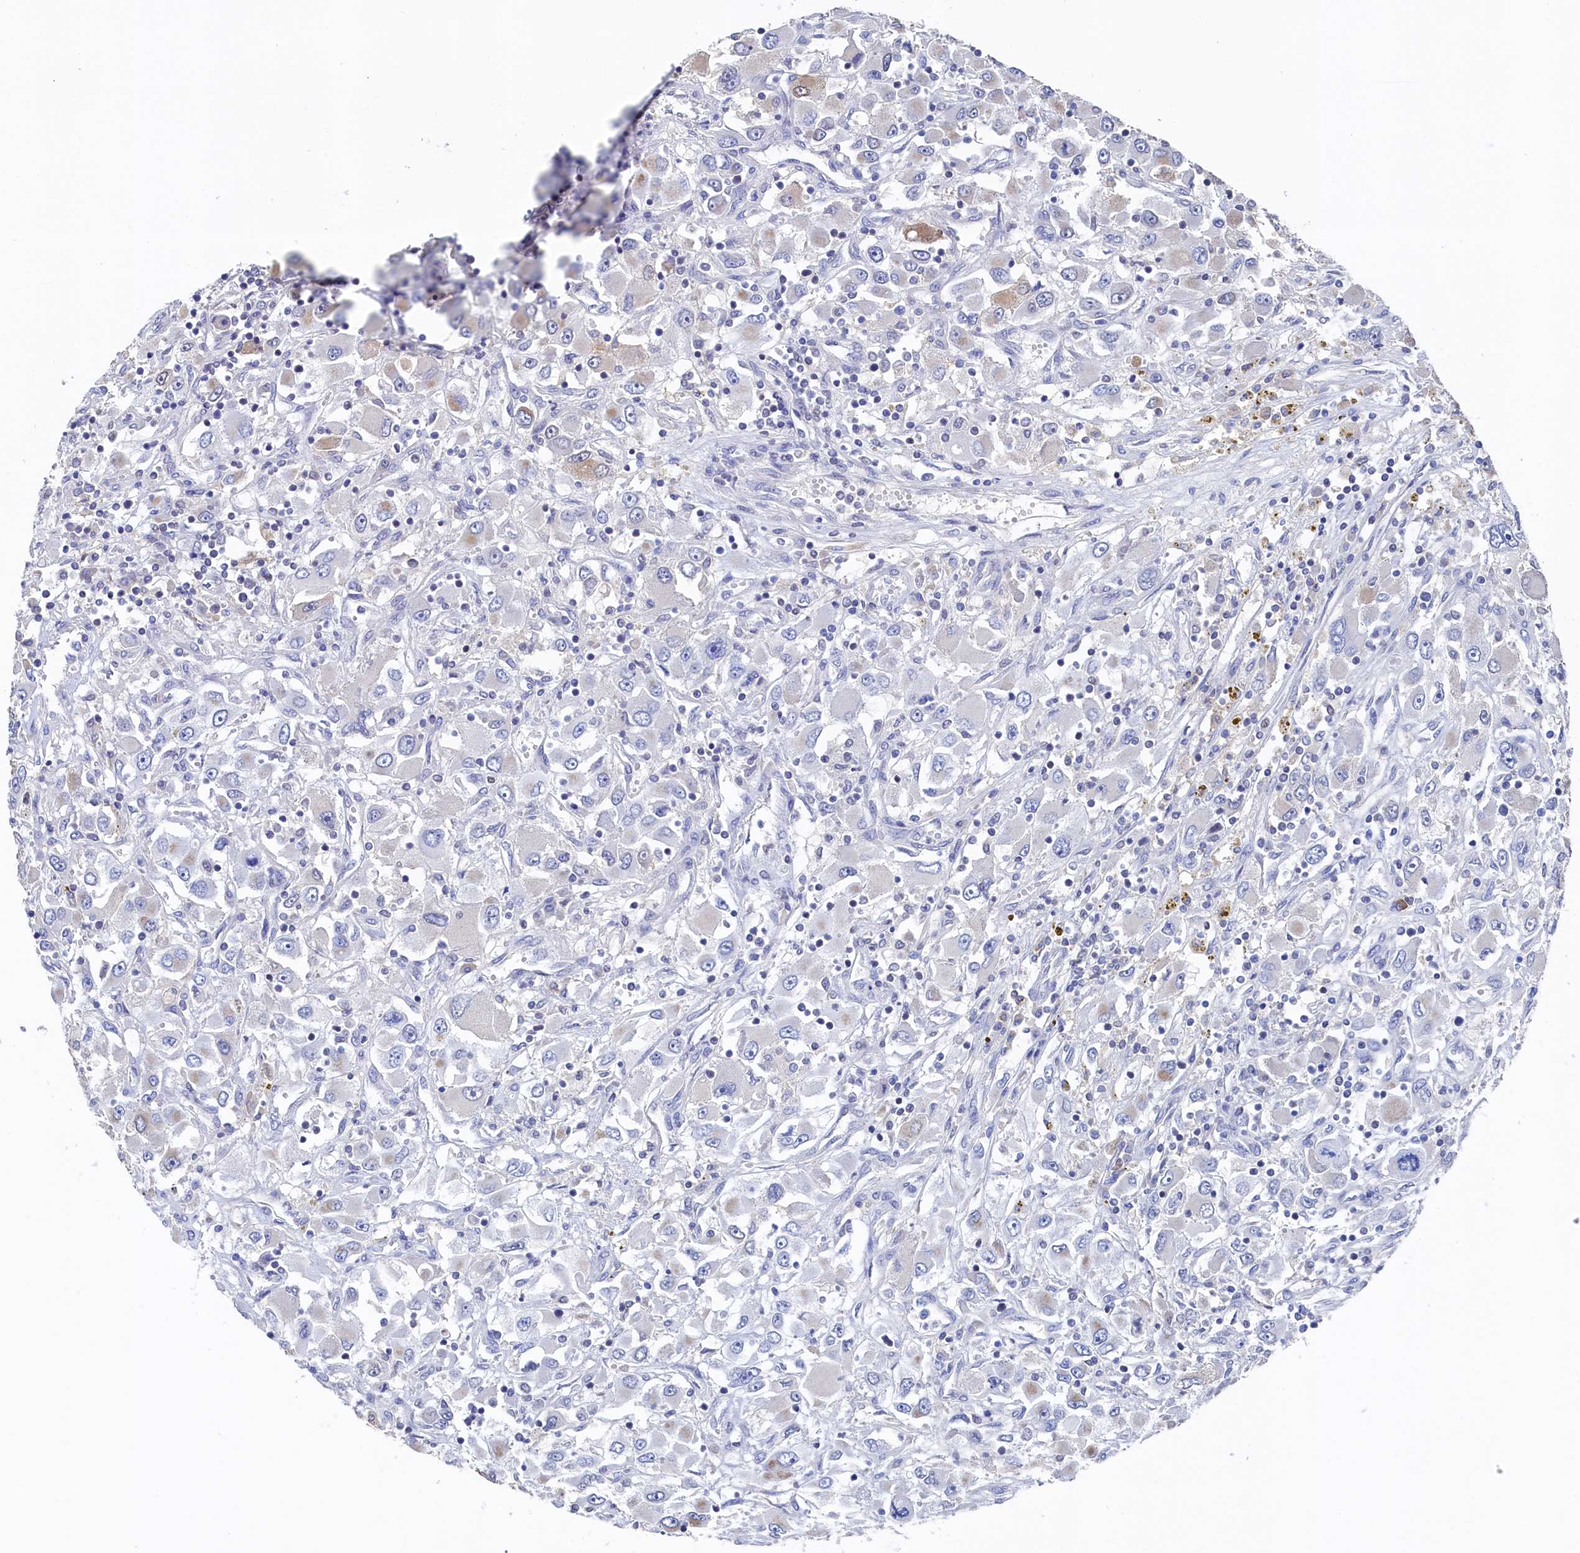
{"staining": {"intensity": "negative", "quantity": "none", "location": "none"}, "tissue": "renal cancer", "cell_type": "Tumor cells", "image_type": "cancer", "snomed": [{"axis": "morphology", "description": "Adenocarcinoma, NOS"}, {"axis": "topography", "description": "Kidney"}], "caption": "Tumor cells show no significant protein staining in adenocarcinoma (renal).", "gene": "C11orf54", "patient": {"sex": "female", "age": 52}}